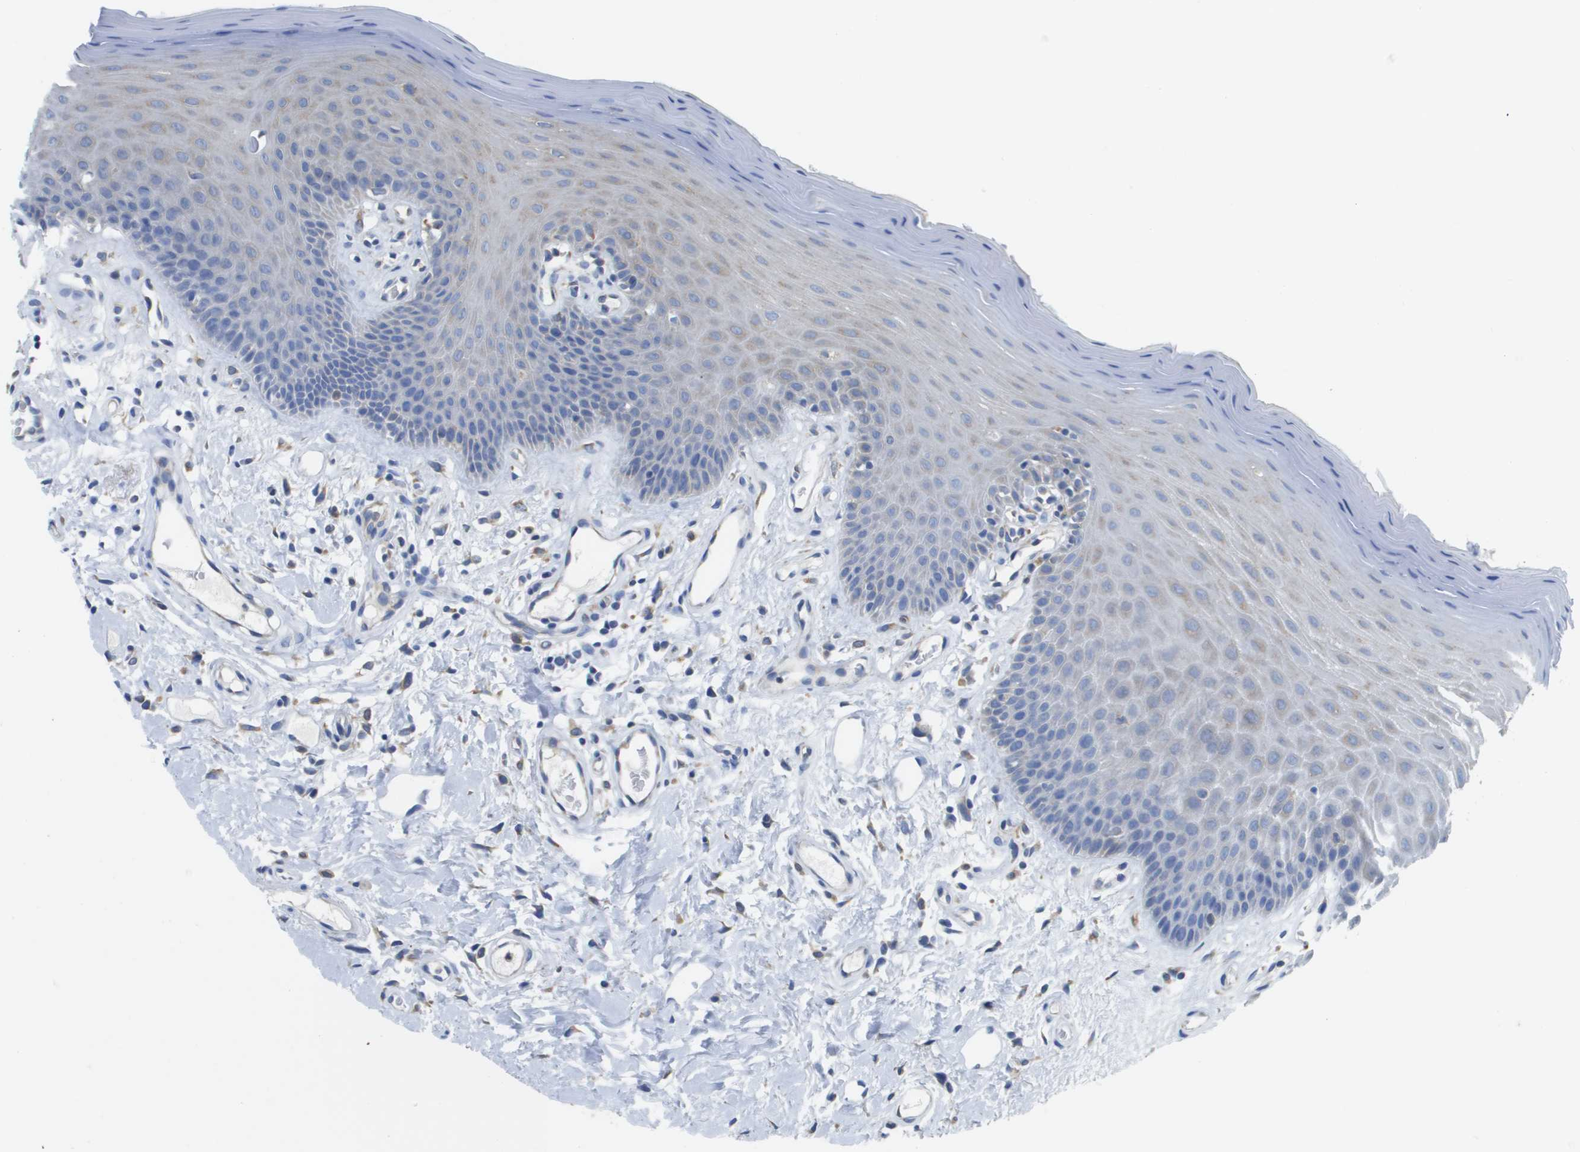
{"staining": {"intensity": "weak", "quantity": "<25%", "location": "cytoplasmic/membranous"}, "tissue": "oral mucosa", "cell_type": "Squamous epithelial cells", "image_type": "normal", "snomed": [{"axis": "morphology", "description": "Normal tissue, NOS"}, {"axis": "morphology", "description": "Squamous cell carcinoma, NOS"}, {"axis": "topography", "description": "Skeletal muscle"}, {"axis": "topography", "description": "Adipose tissue"}, {"axis": "topography", "description": "Vascular tissue"}, {"axis": "topography", "description": "Oral tissue"}, {"axis": "topography", "description": "Peripheral nerve tissue"}, {"axis": "topography", "description": "Head-Neck"}], "caption": "A high-resolution micrograph shows IHC staining of normal oral mucosa, which reveals no significant staining in squamous epithelial cells. (Immunohistochemistry, brightfield microscopy, high magnification).", "gene": "SDR42E1", "patient": {"sex": "male", "age": 71}}